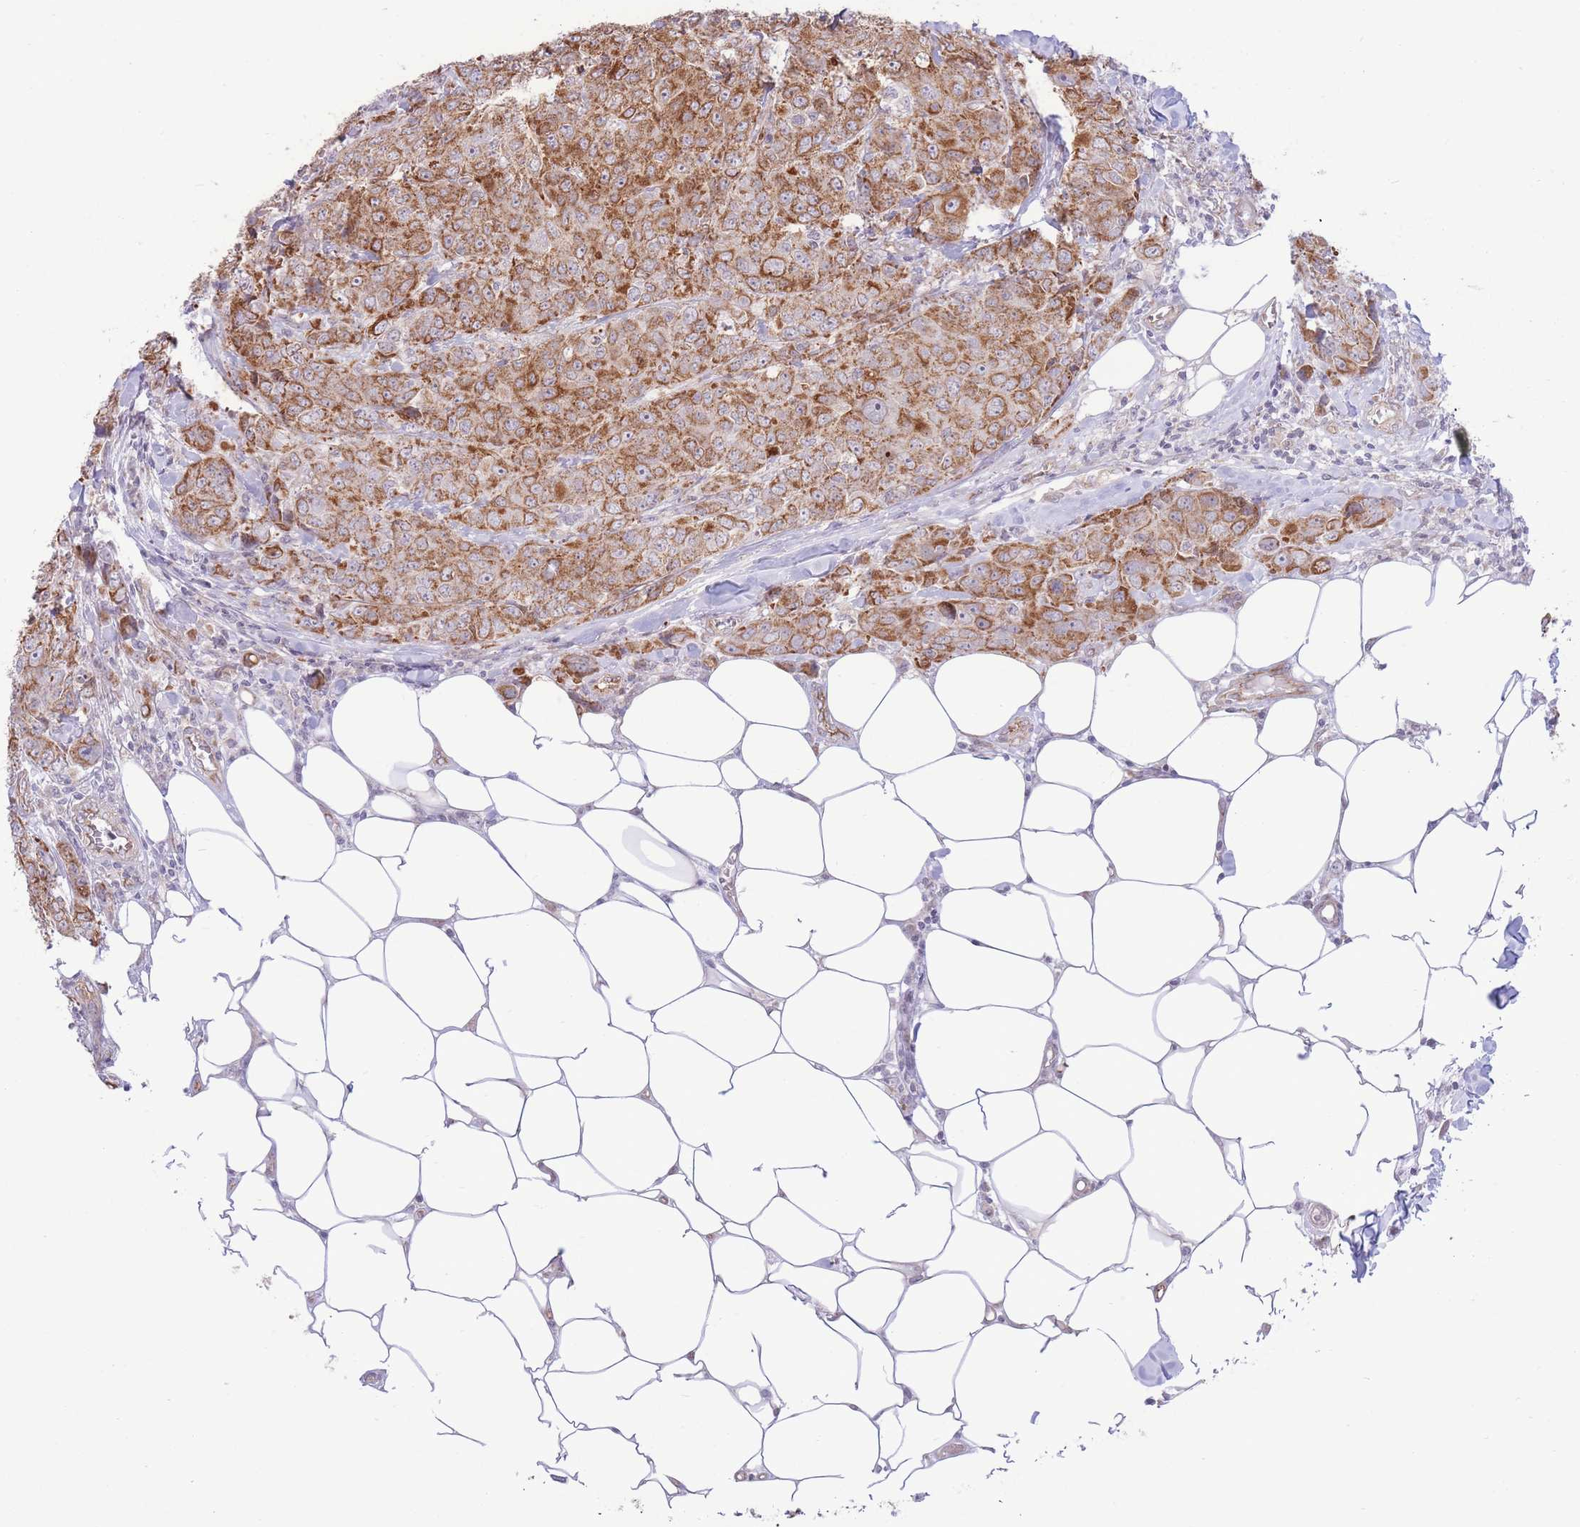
{"staining": {"intensity": "moderate", "quantity": ">75%", "location": "cytoplasmic/membranous"}, "tissue": "breast cancer", "cell_type": "Tumor cells", "image_type": "cancer", "snomed": [{"axis": "morphology", "description": "Duct carcinoma"}, {"axis": "topography", "description": "Breast"}], "caption": "Human breast cancer stained for a protein (brown) demonstrates moderate cytoplasmic/membranous positive expression in about >75% of tumor cells.", "gene": "MRPS31", "patient": {"sex": "female", "age": 43}}